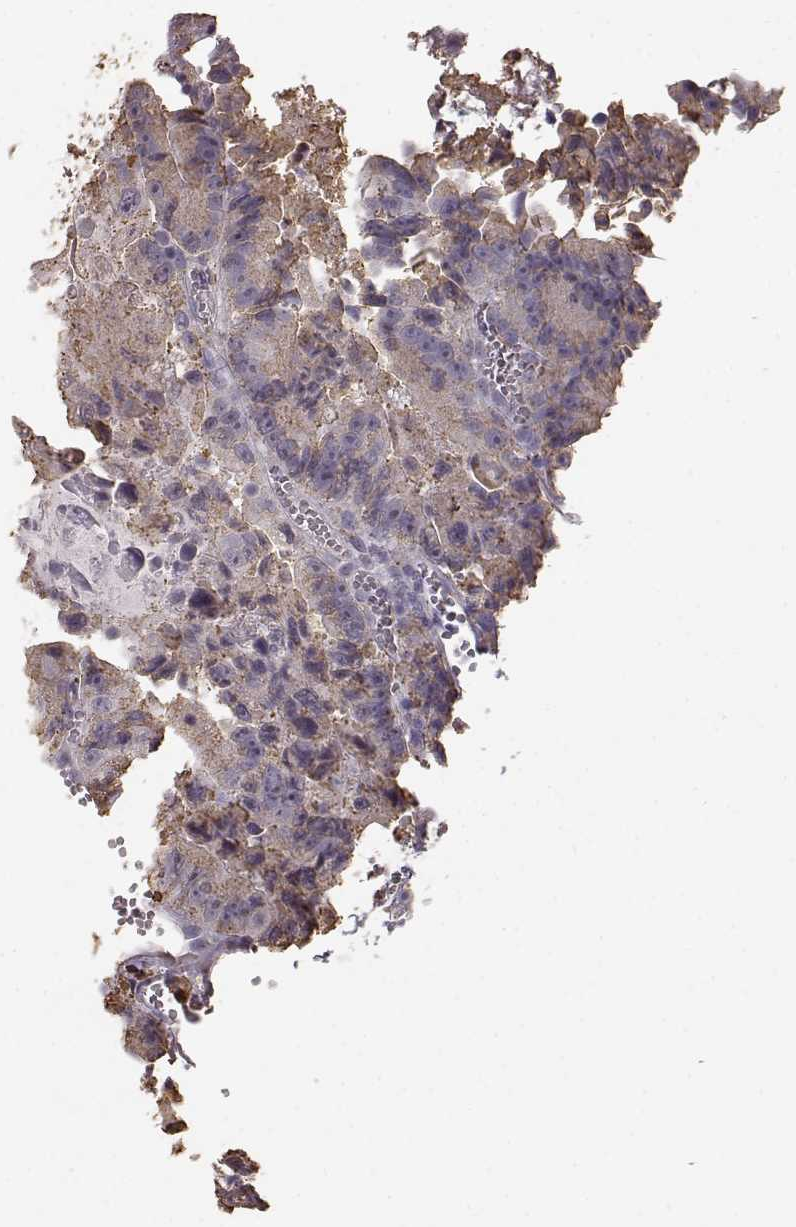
{"staining": {"intensity": "weak", "quantity": "25%-75%", "location": "cytoplasmic/membranous"}, "tissue": "colorectal cancer", "cell_type": "Tumor cells", "image_type": "cancer", "snomed": [{"axis": "morphology", "description": "Adenocarcinoma, NOS"}, {"axis": "topography", "description": "Colon"}], "caption": "Immunohistochemistry photomicrograph of human colorectal cancer stained for a protein (brown), which reveals low levels of weak cytoplasmic/membranous expression in about 25%-75% of tumor cells.", "gene": "GABRG3", "patient": {"sex": "female", "age": 86}}